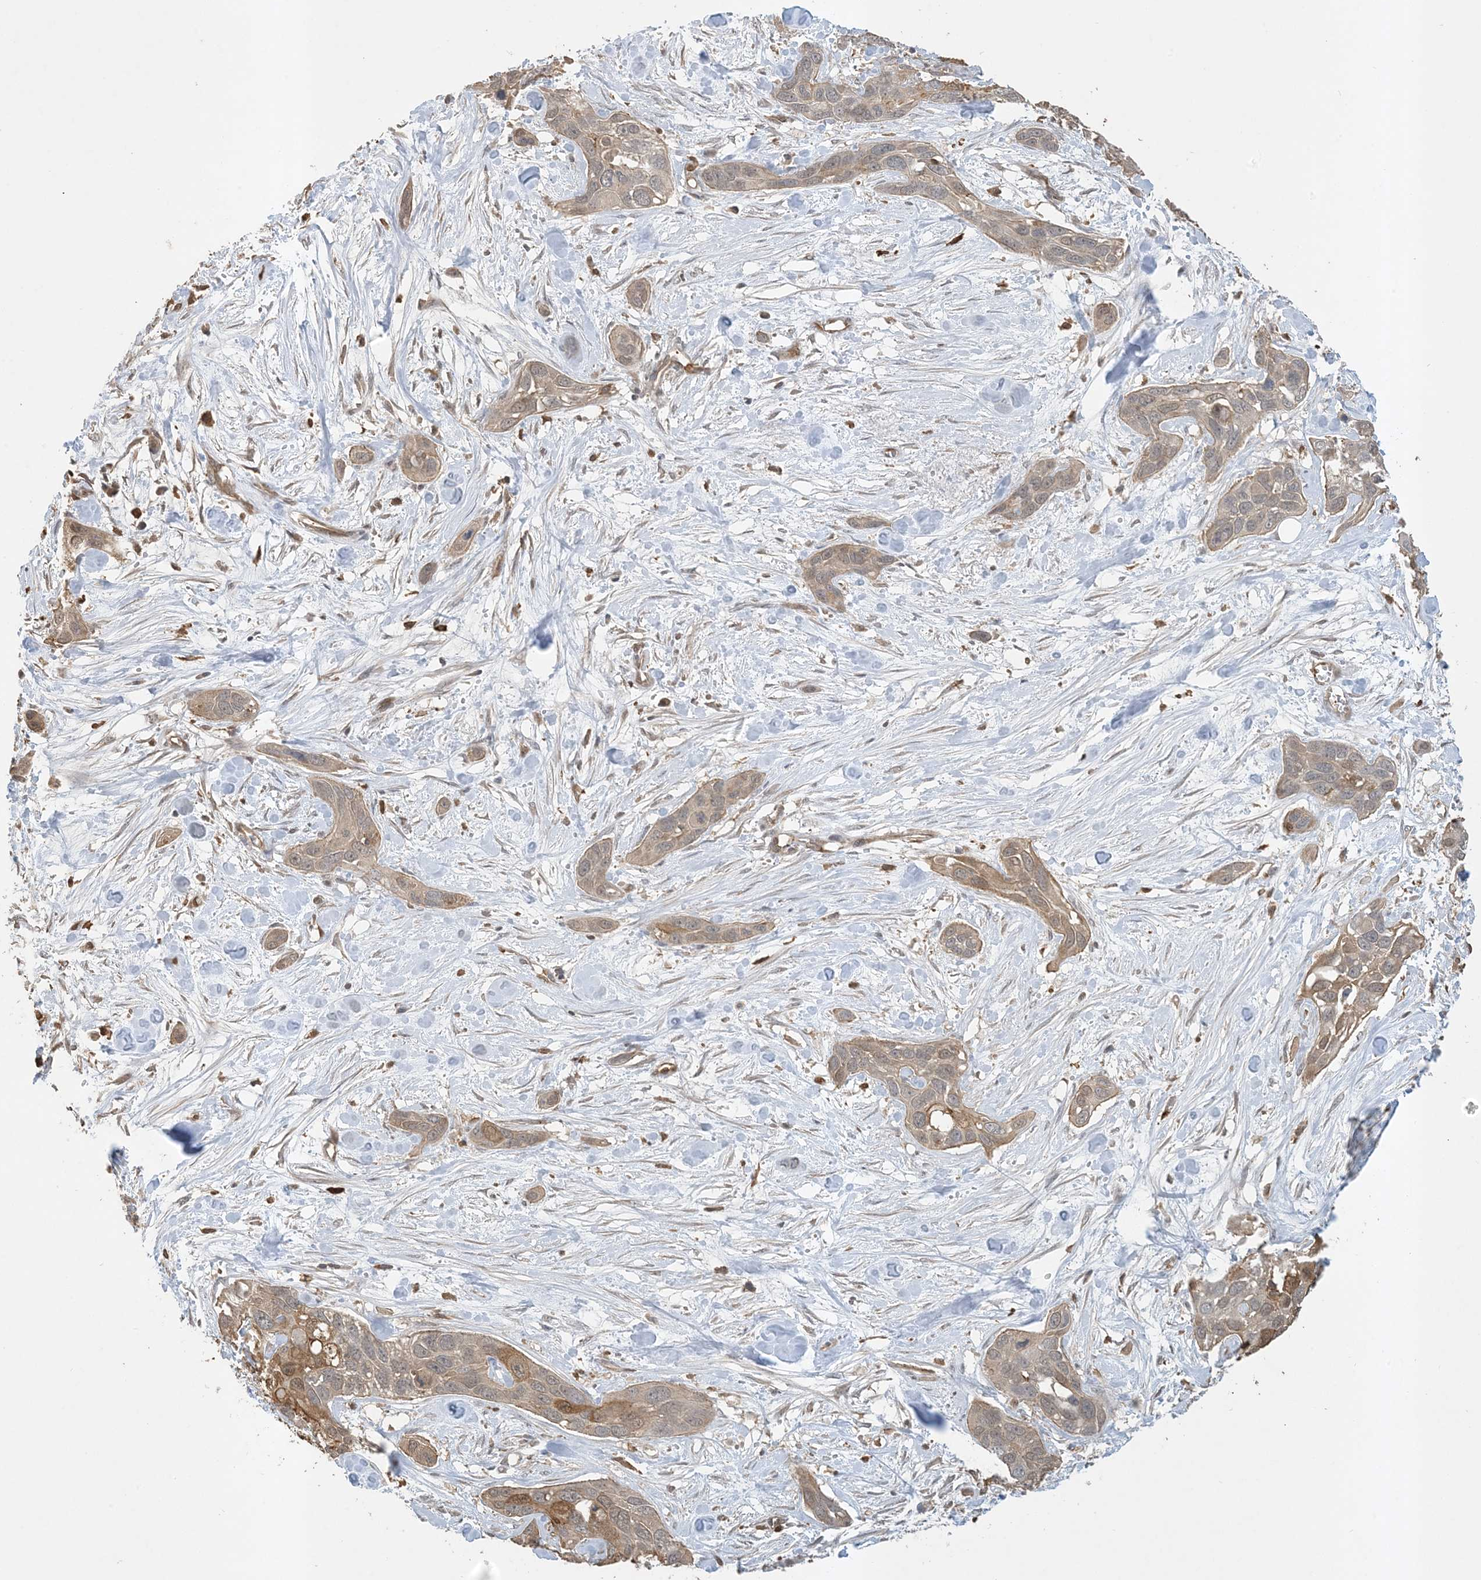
{"staining": {"intensity": "weak", "quantity": "25%-75%", "location": "cytoplasmic/membranous"}, "tissue": "pancreatic cancer", "cell_type": "Tumor cells", "image_type": "cancer", "snomed": [{"axis": "morphology", "description": "Adenocarcinoma, NOS"}, {"axis": "topography", "description": "Pancreas"}], "caption": "Tumor cells display weak cytoplasmic/membranous expression in about 25%-75% of cells in pancreatic cancer (adenocarcinoma).", "gene": "TMSB4X", "patient": {"sex": "female", "age": 60}}